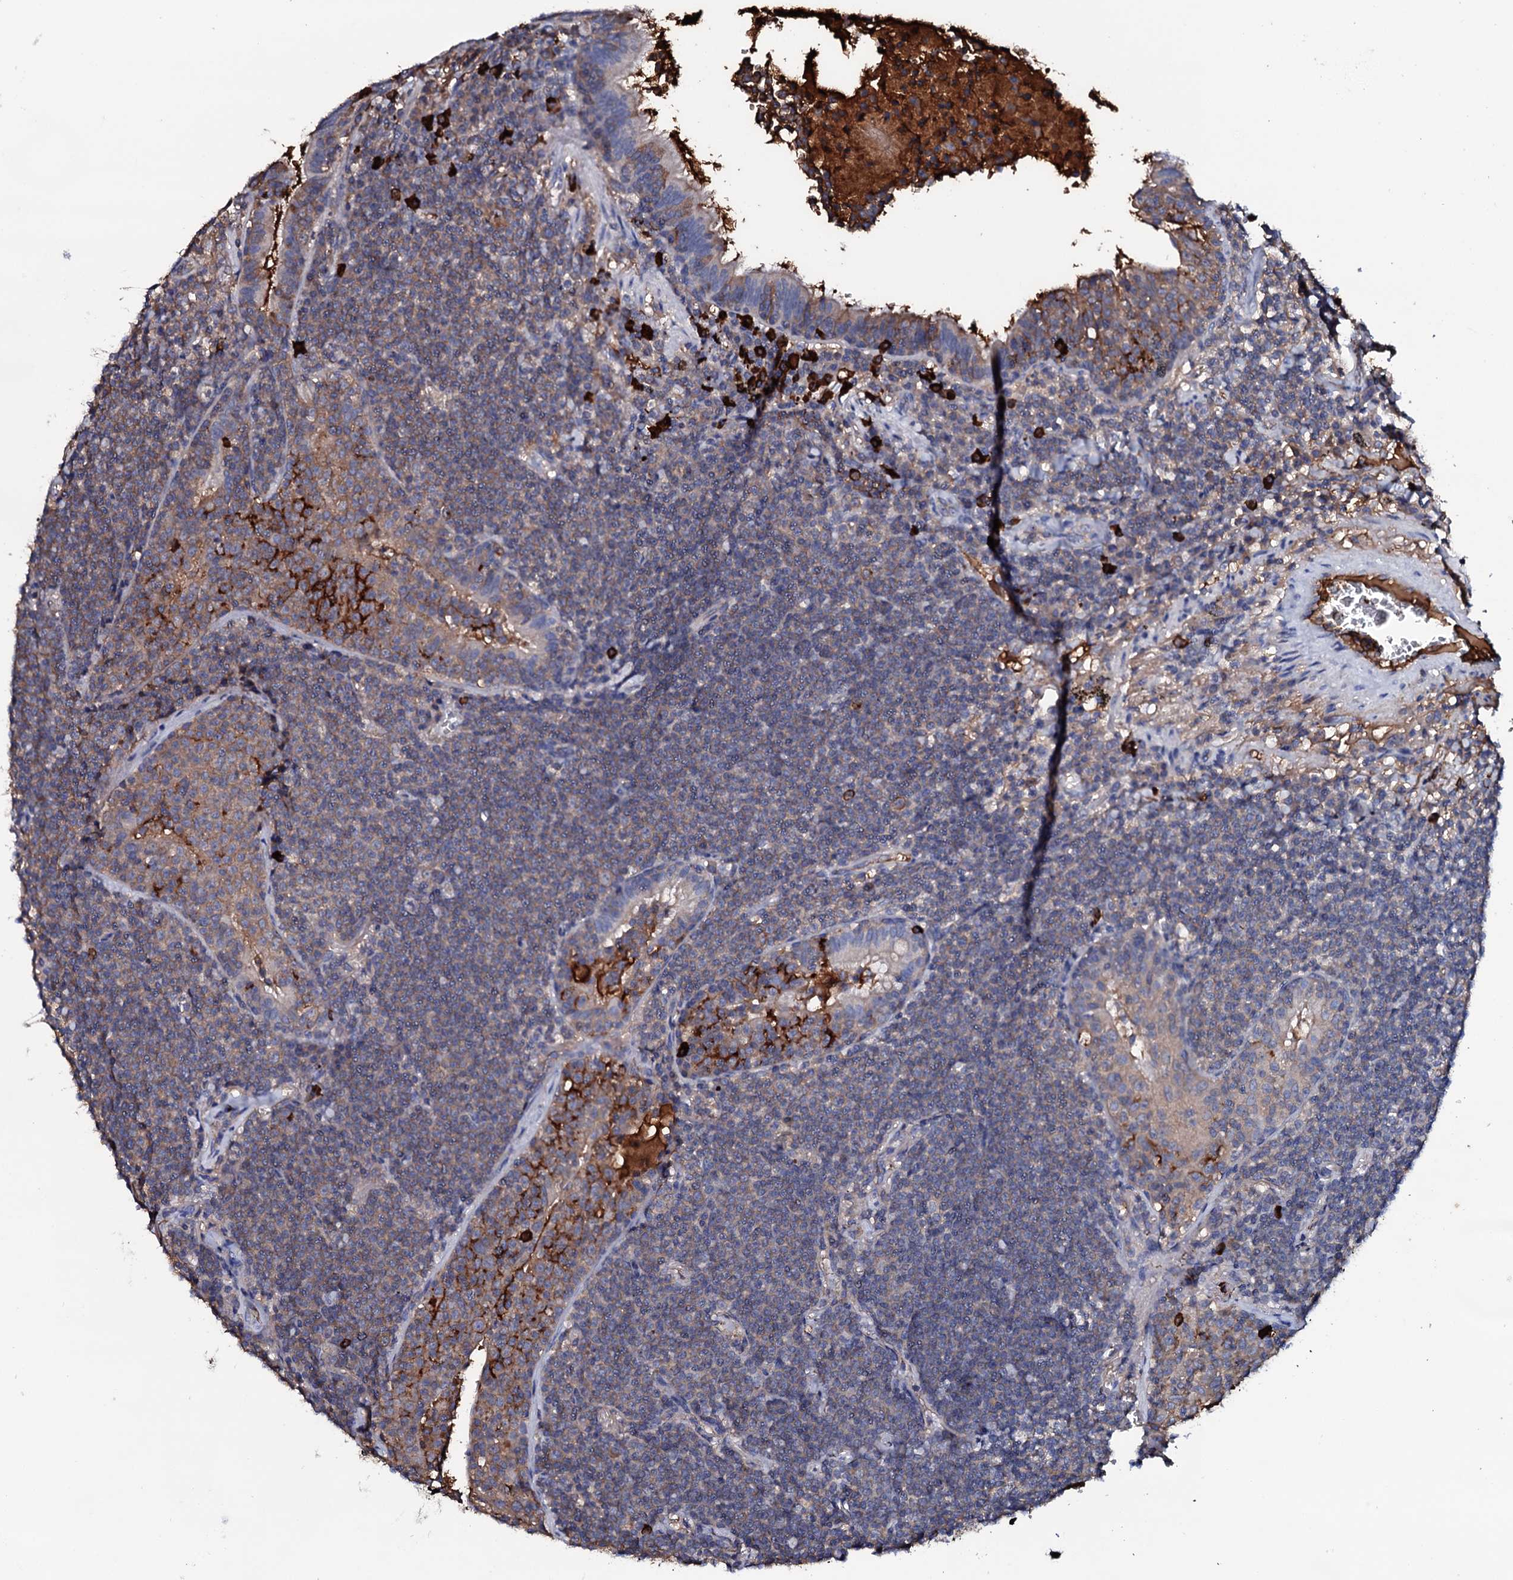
{"staining": {"intensity": "weak", "quantity": "25%-75%", "location": "cytoplasmic/membranous"}, "tissue": "lymphoma", "cell_type": "Tumor cells", "image_type": "cancer", "snomed": [{"axis": "morphology", "description": "Malignant lymphoma, non-Hodgkin's type, Low grade"}, {"axis": "topography", "description": "Lung"}], "caption": "Protein expression analysis of malignant lymphoma, non-Hodgkin's type (low-grade) demonstrates weak cytoplasmic/membranous expression in approximately 25%-75% of tumor cells. (DAB IHC with brightfield microscopy, high magnification).", "gene": "TCAF2", "patient": {"sex": "female", "age": 71}}